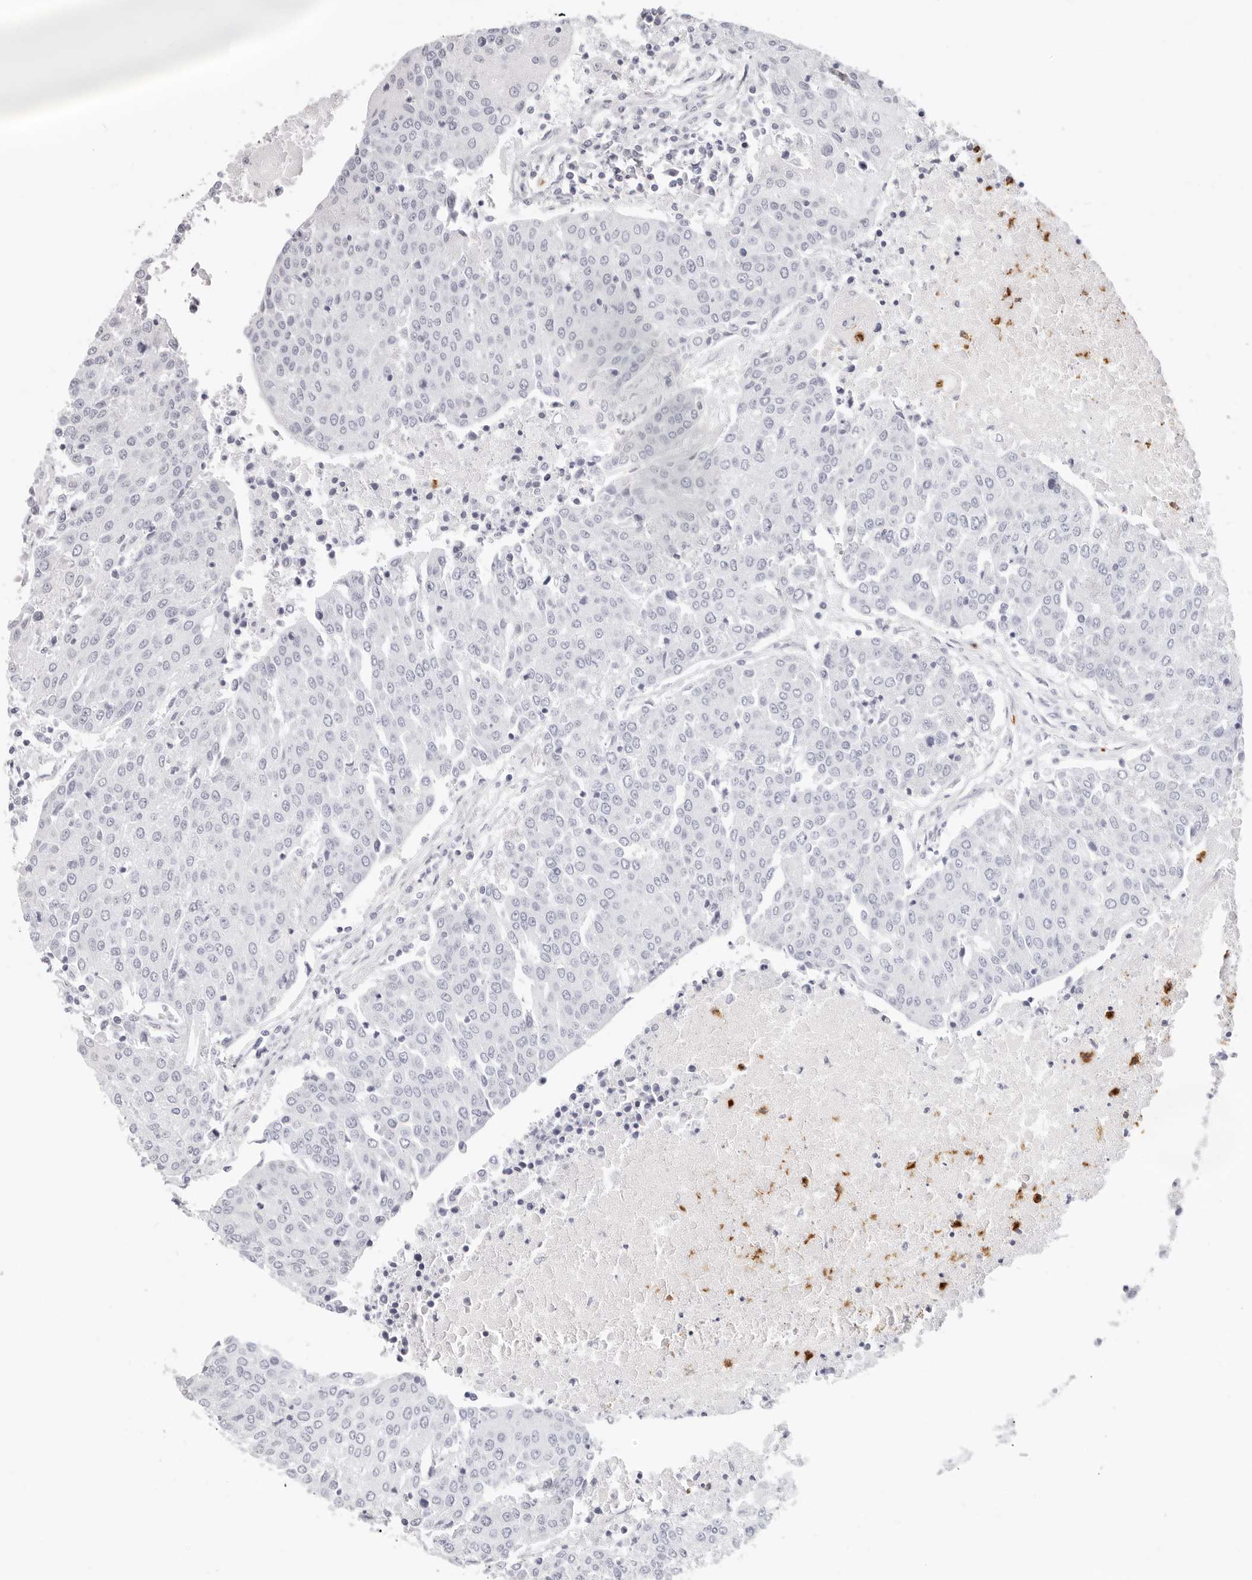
{"staining": {"intensity": "negative", "quantity": "none", "location": "none"}, "tissue": "urothelial cancer", "cell_type": "Tumor cells", "image_type": "cancer", "snomed": [{"axis": "morphology", "description": "Urothelial carcinoma, High grade"}, {"axis": "topography", "description": "Urinary bladder"}], "caption": "The image displays no staining of tumor cells in urothelial cancer.", "gene": "CAMP", "patient": {"sex": "female", "age": 85}}